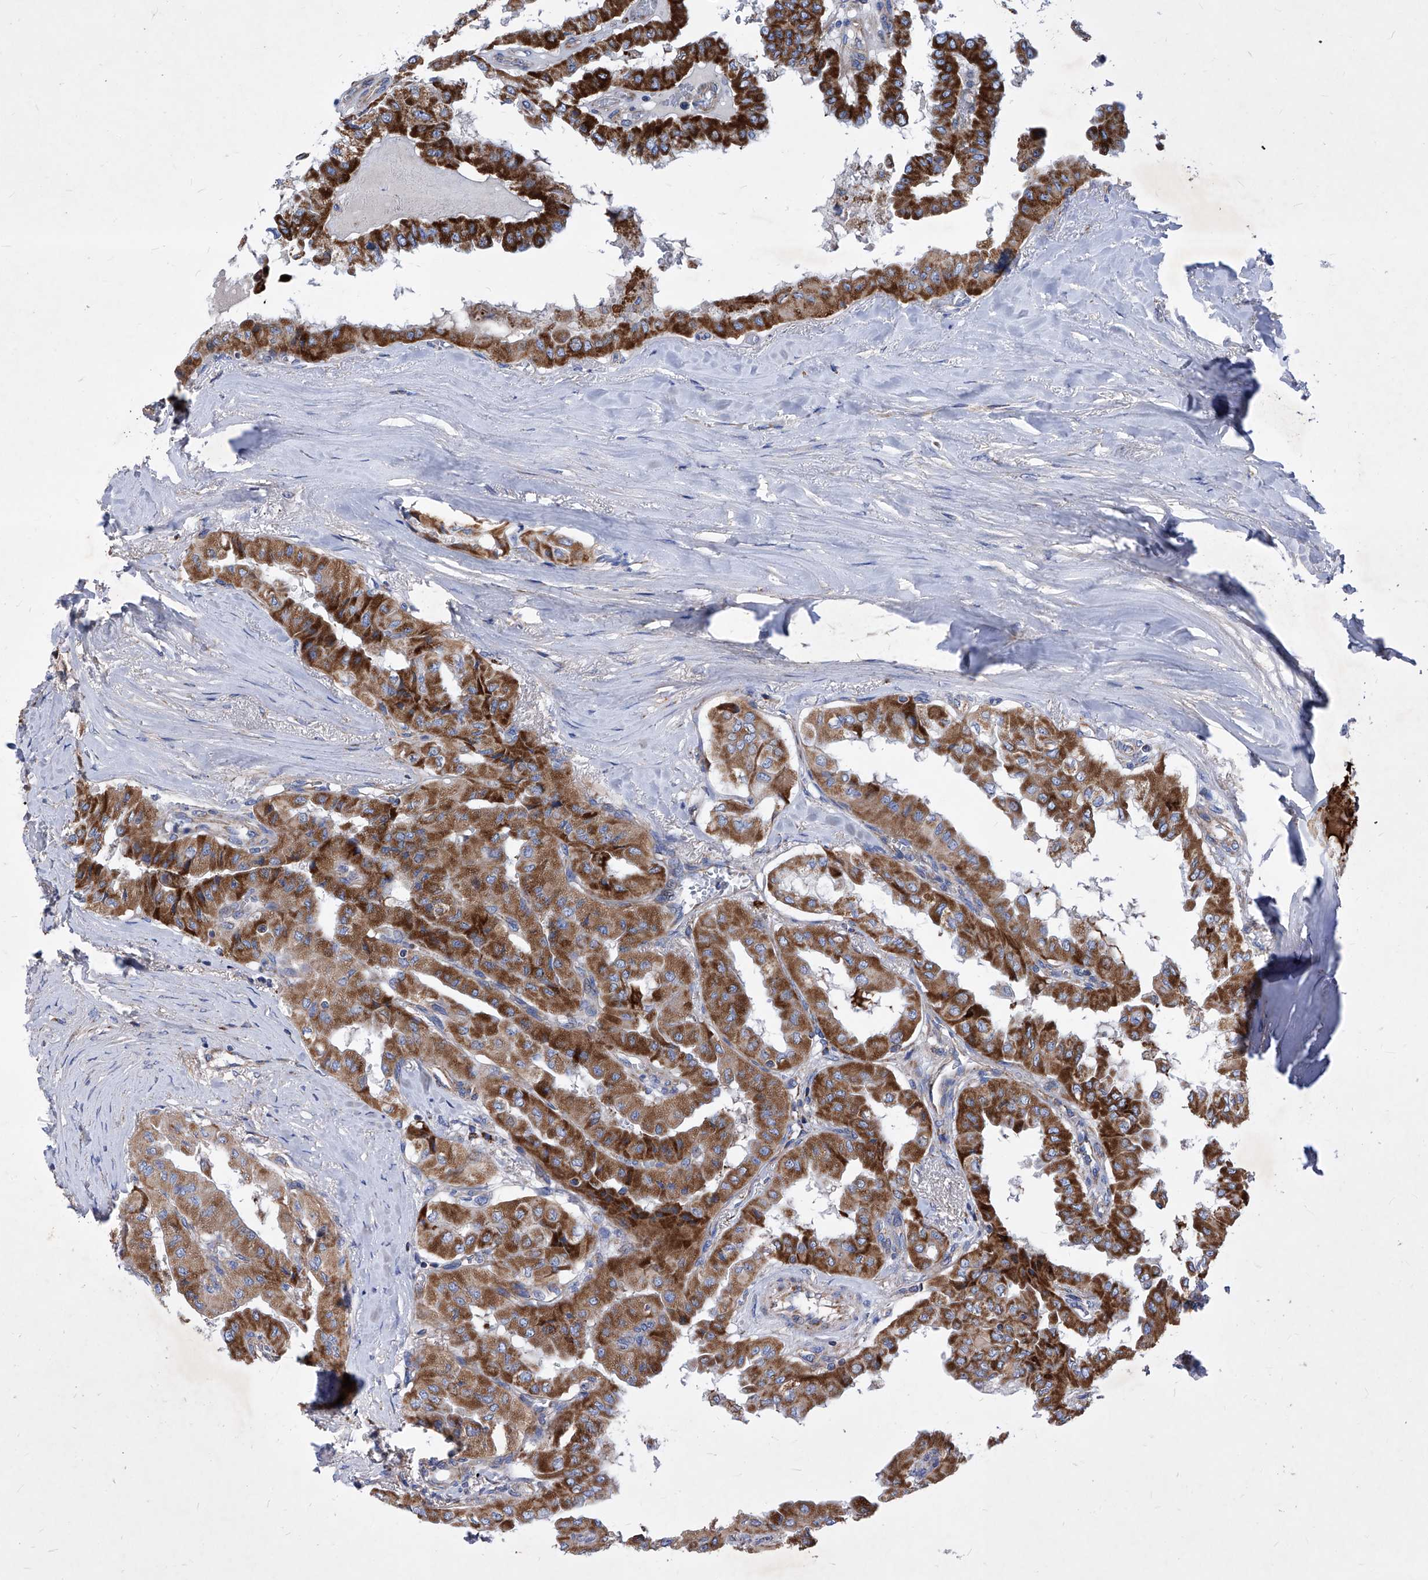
{"staining": {"intensity": "strong", "quantity": ">75%", "location": "cytoplasmic/membranous"}, "tissue": "thyroid cancer", "cell_type": "Tumor cells", "image_type": "cancer", "snomed": [{"axis": "morphology", "description": "Papillary adenocarcinoma, NOS"}, {"axis": "topography", "description": "Thyroid gland"}], "caption": "An image of thyroid papillary adenocarcinoma stained for a protein exhibits strong cytoplasmic/membranous brown staining in tumor cells. (IHC, brightfield microscopy, high magnification).", "gene": "HRNR", "patient": {"sex": "female", "age": 59}}